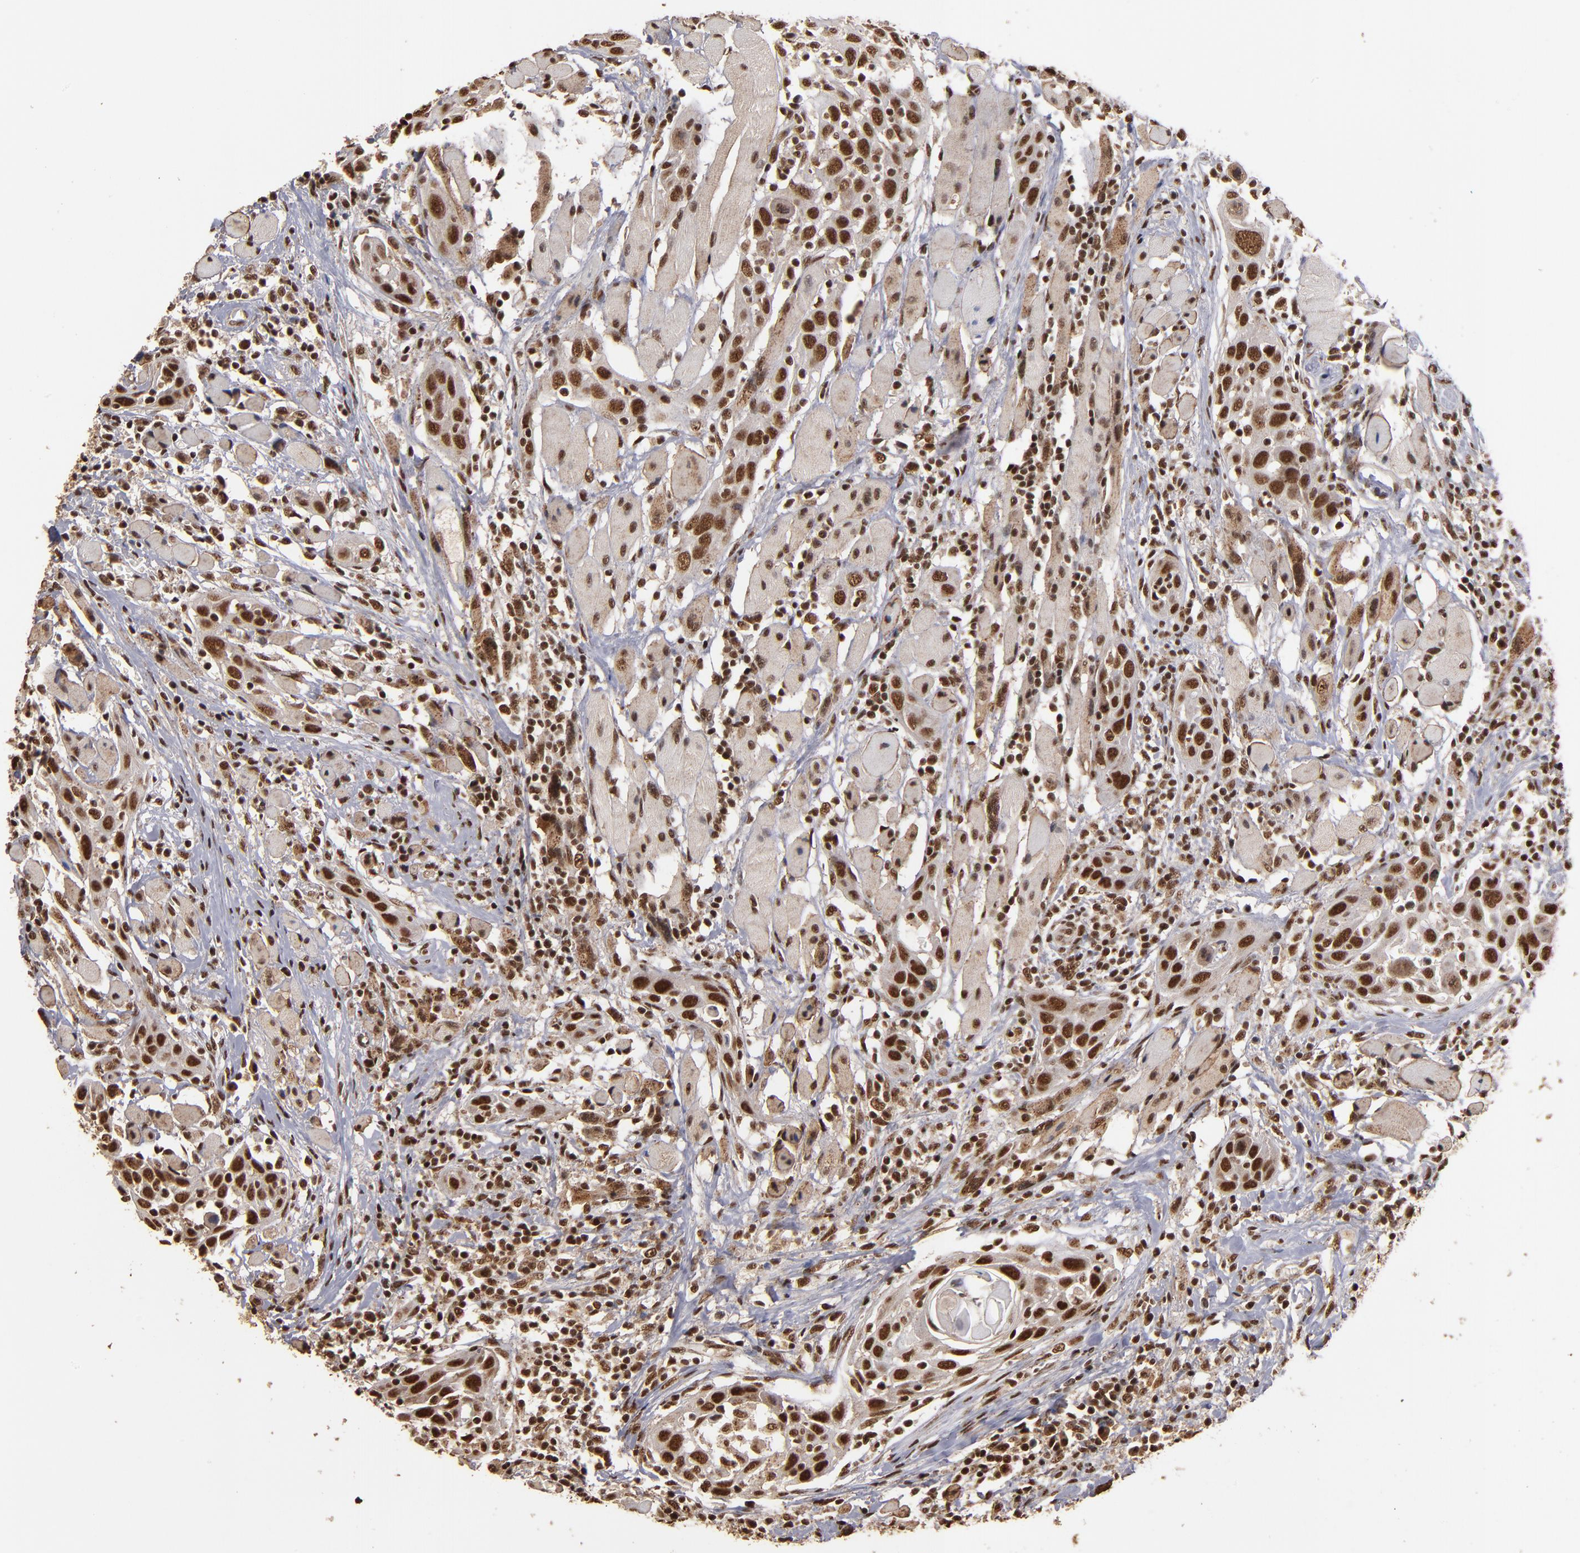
{"staining": {"intensity": "strong", "quantity": ">75%", "location": "cytoplasmic/membranous,nuclear"}, "tissue": "head and neck cancer", "cell_type": "Tumor cells", "image_type": "cancer", "snomed": [{"axis": "morphology", "description": "Squamous cell carcinoma, NOS"}, {"axis": "topography", "description": "Oral tissue"}, {"axis": "topography", "description": "Head-Neck"}], "caption": "IHC micrograph of squamous cell carcinoma (head and neck) stained for a protein (brown), which demonstrates high levels of strong cytoplasmic/membranous and nuclear staining in about >75% of tumor cells.", "gene": "SNW1", "patient": {"sex": "female", "age": 50}}